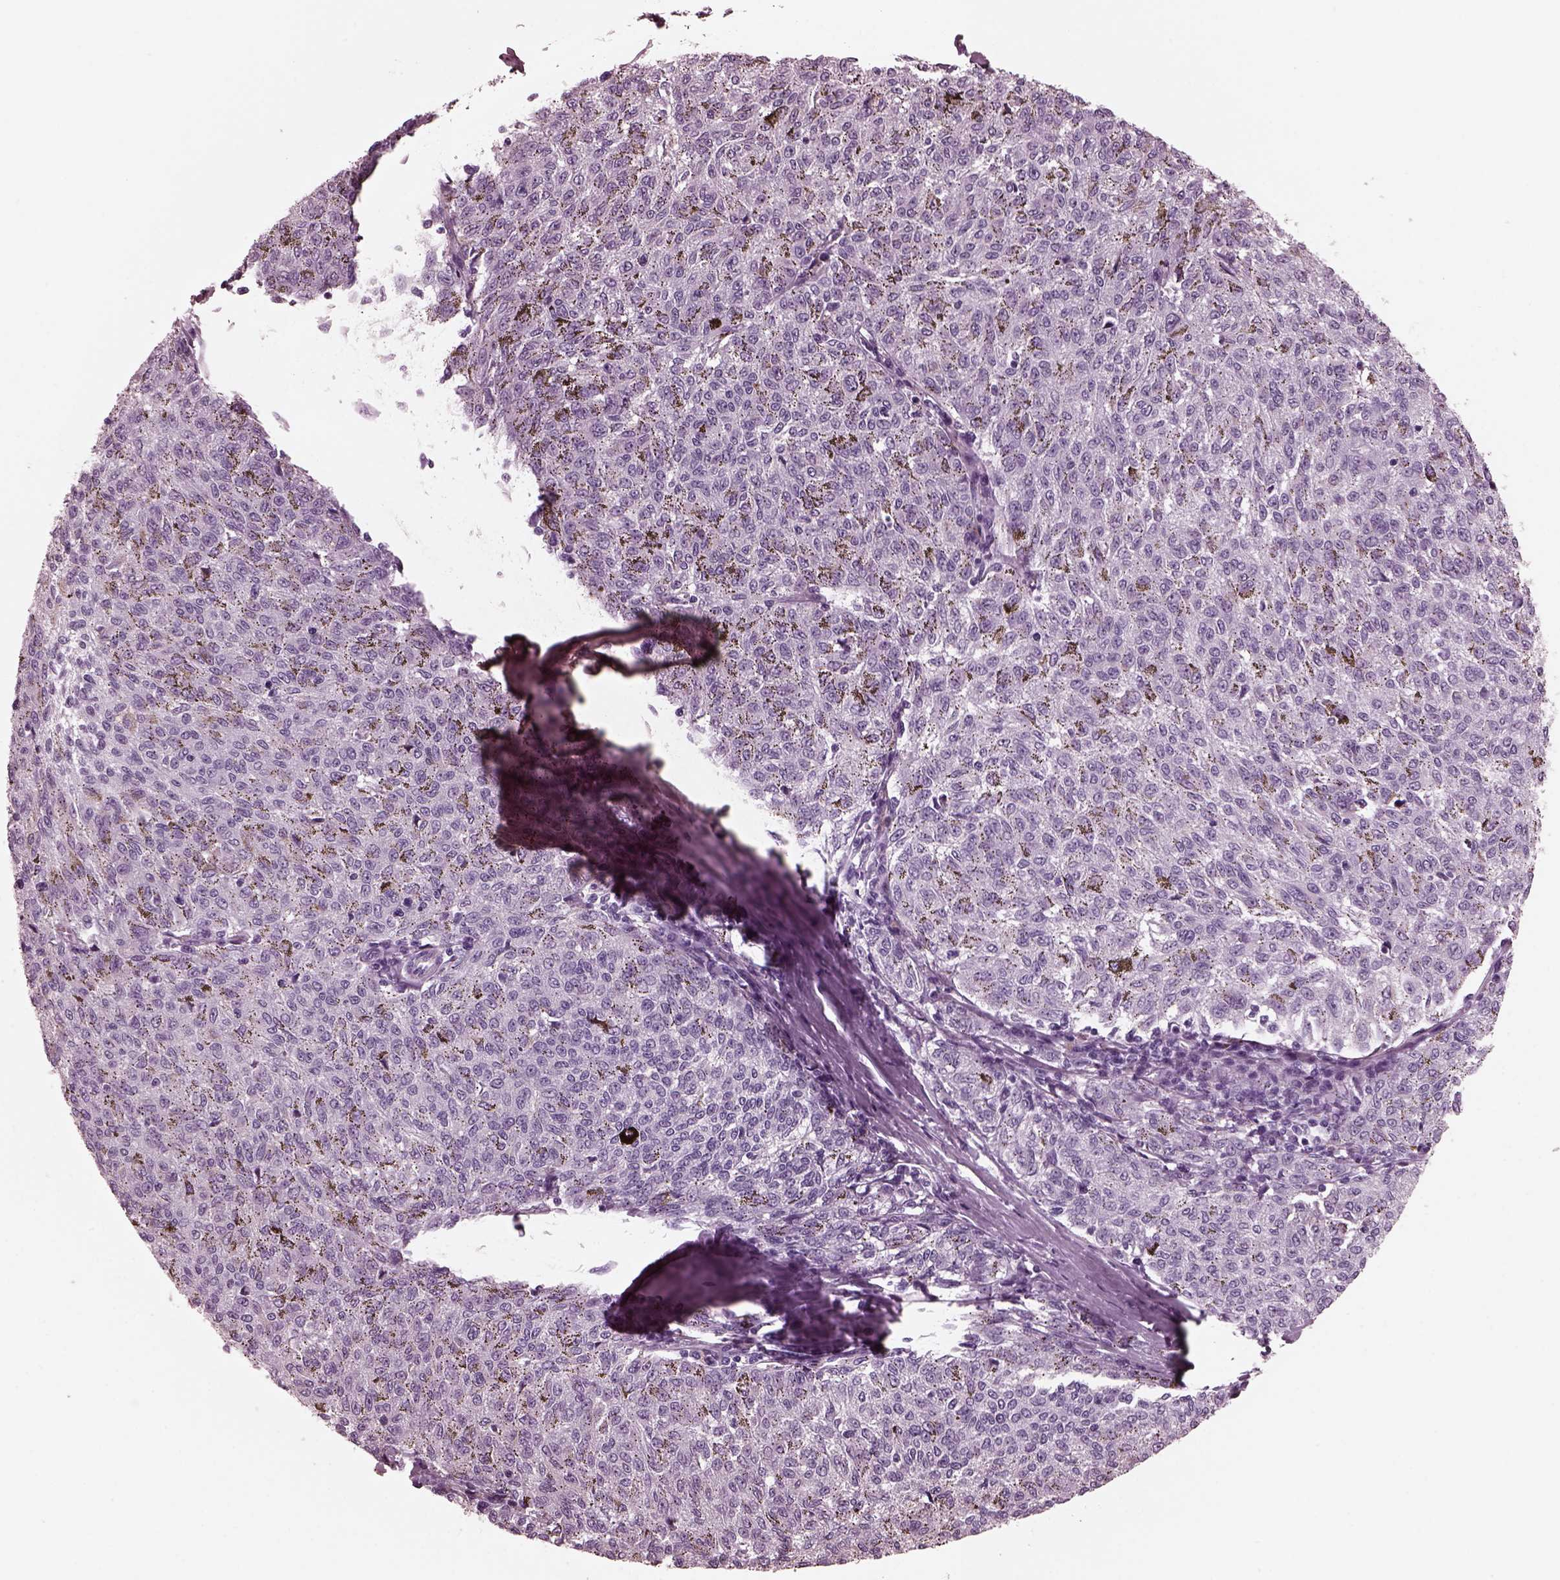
{"staining": {"intensity": "negative", "quantity": "none", "location": "none"}, "tissue": "melanoma", "cell_type": "Tumor cells", "image_type": "cancer", "snomed": [{"axis": "morphology", "description": "Malignant melanoma, NOS"}, {"axis": "topography", "description": "Skin"}], "caption": "IHC of human malignant melanoma reveals no positivity in tumor cells.", "gene": "CGA", "patient": {"sex": "female", "age": 72}}